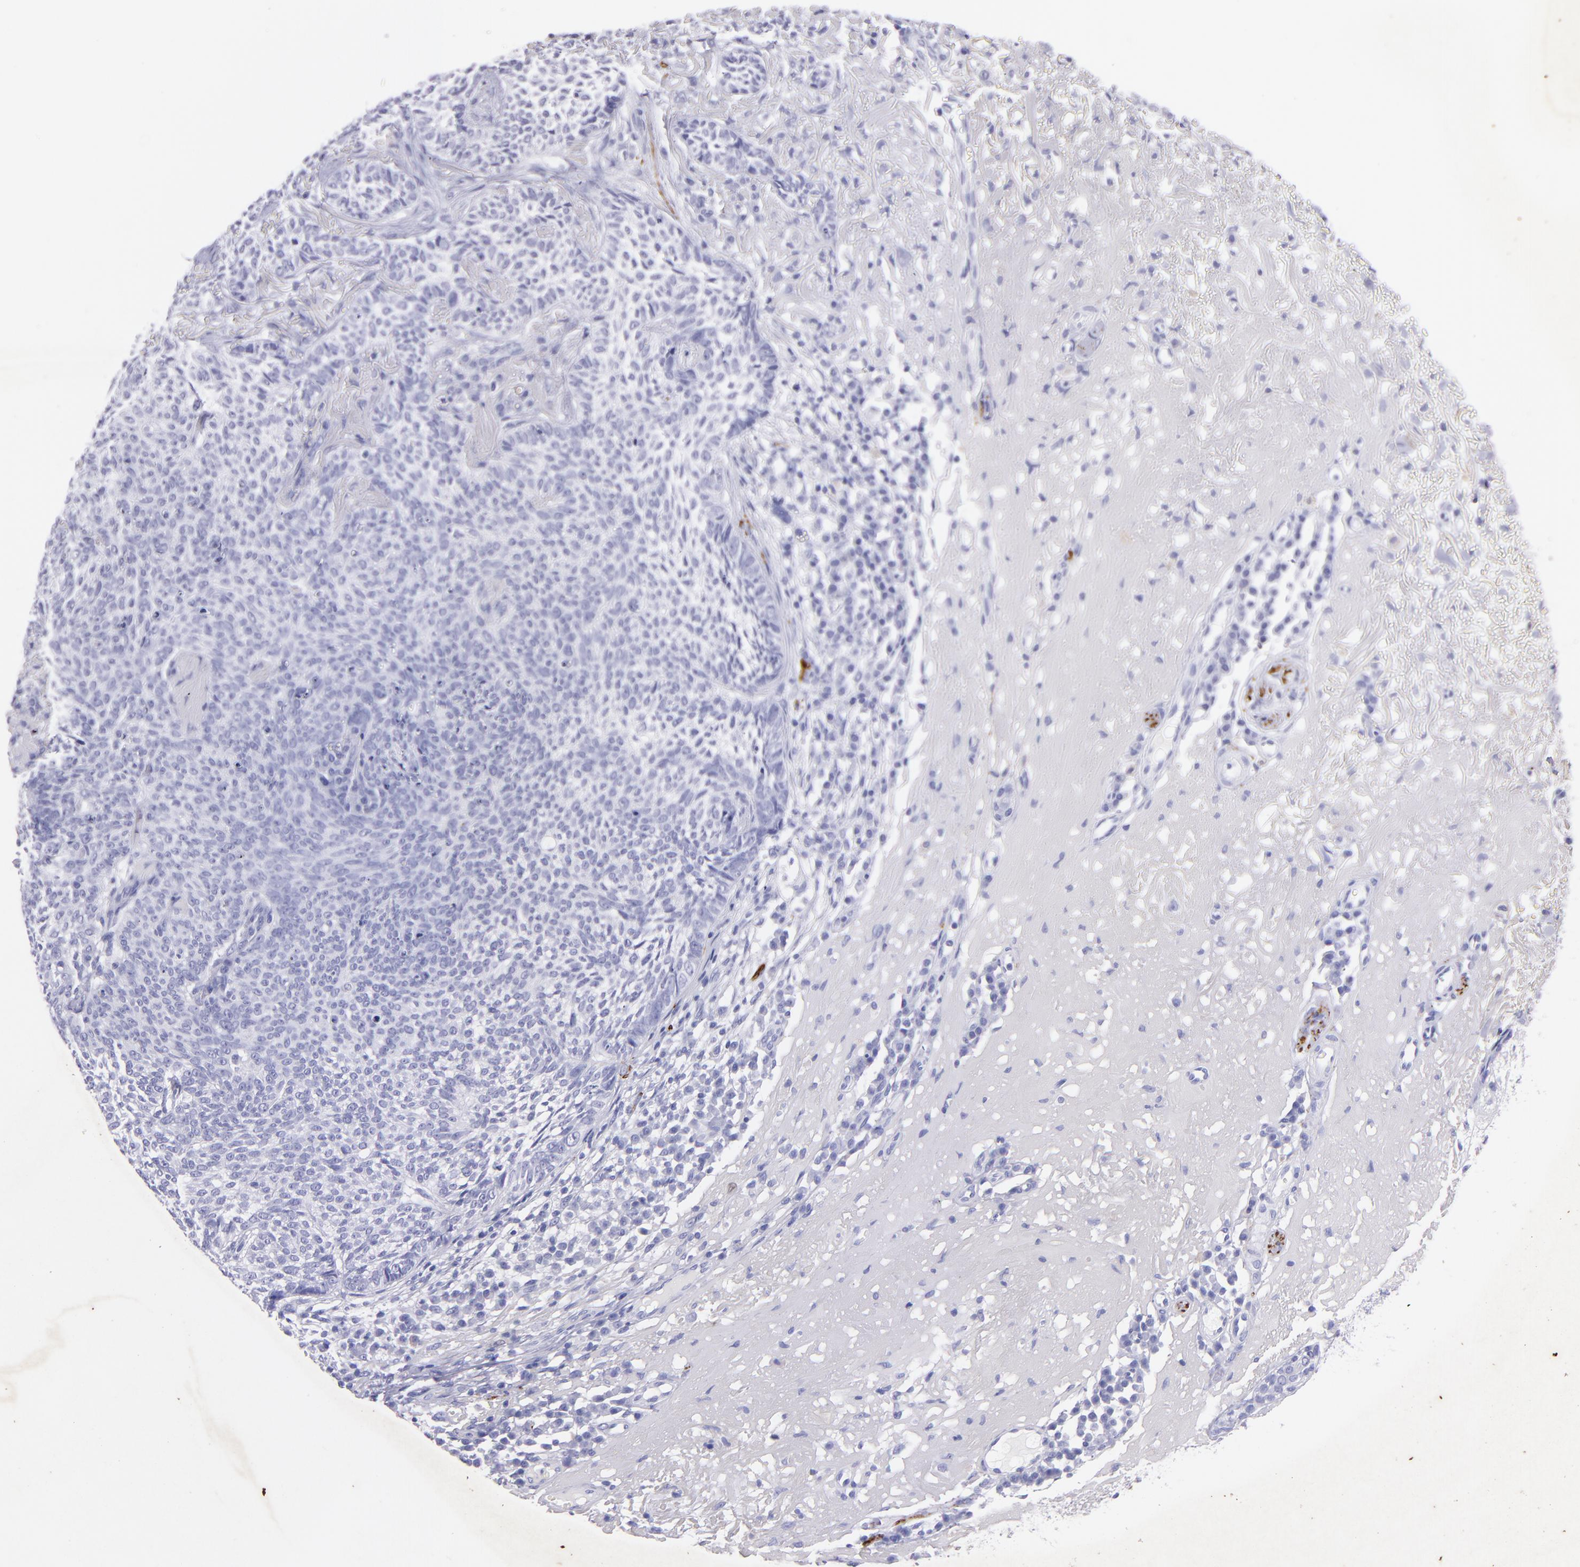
{"staining": {"intensity": "negative", "quantity": "none", "location": "none"}, "tissue": "skin cancer", "cell_type": "Tumor cells", "image_type": "cancer", "snomed": [{"axis": "morphology", "description": "Basal cell carcinoma"}, {"axis": "topography", "description": "Skin"}], "caption": "Micrograph shows no significant protein expression in tumor cells of skin basal cell carcinoma.", "gene": "UCHL1", "patient": {"sex": "female", "age": 89}}